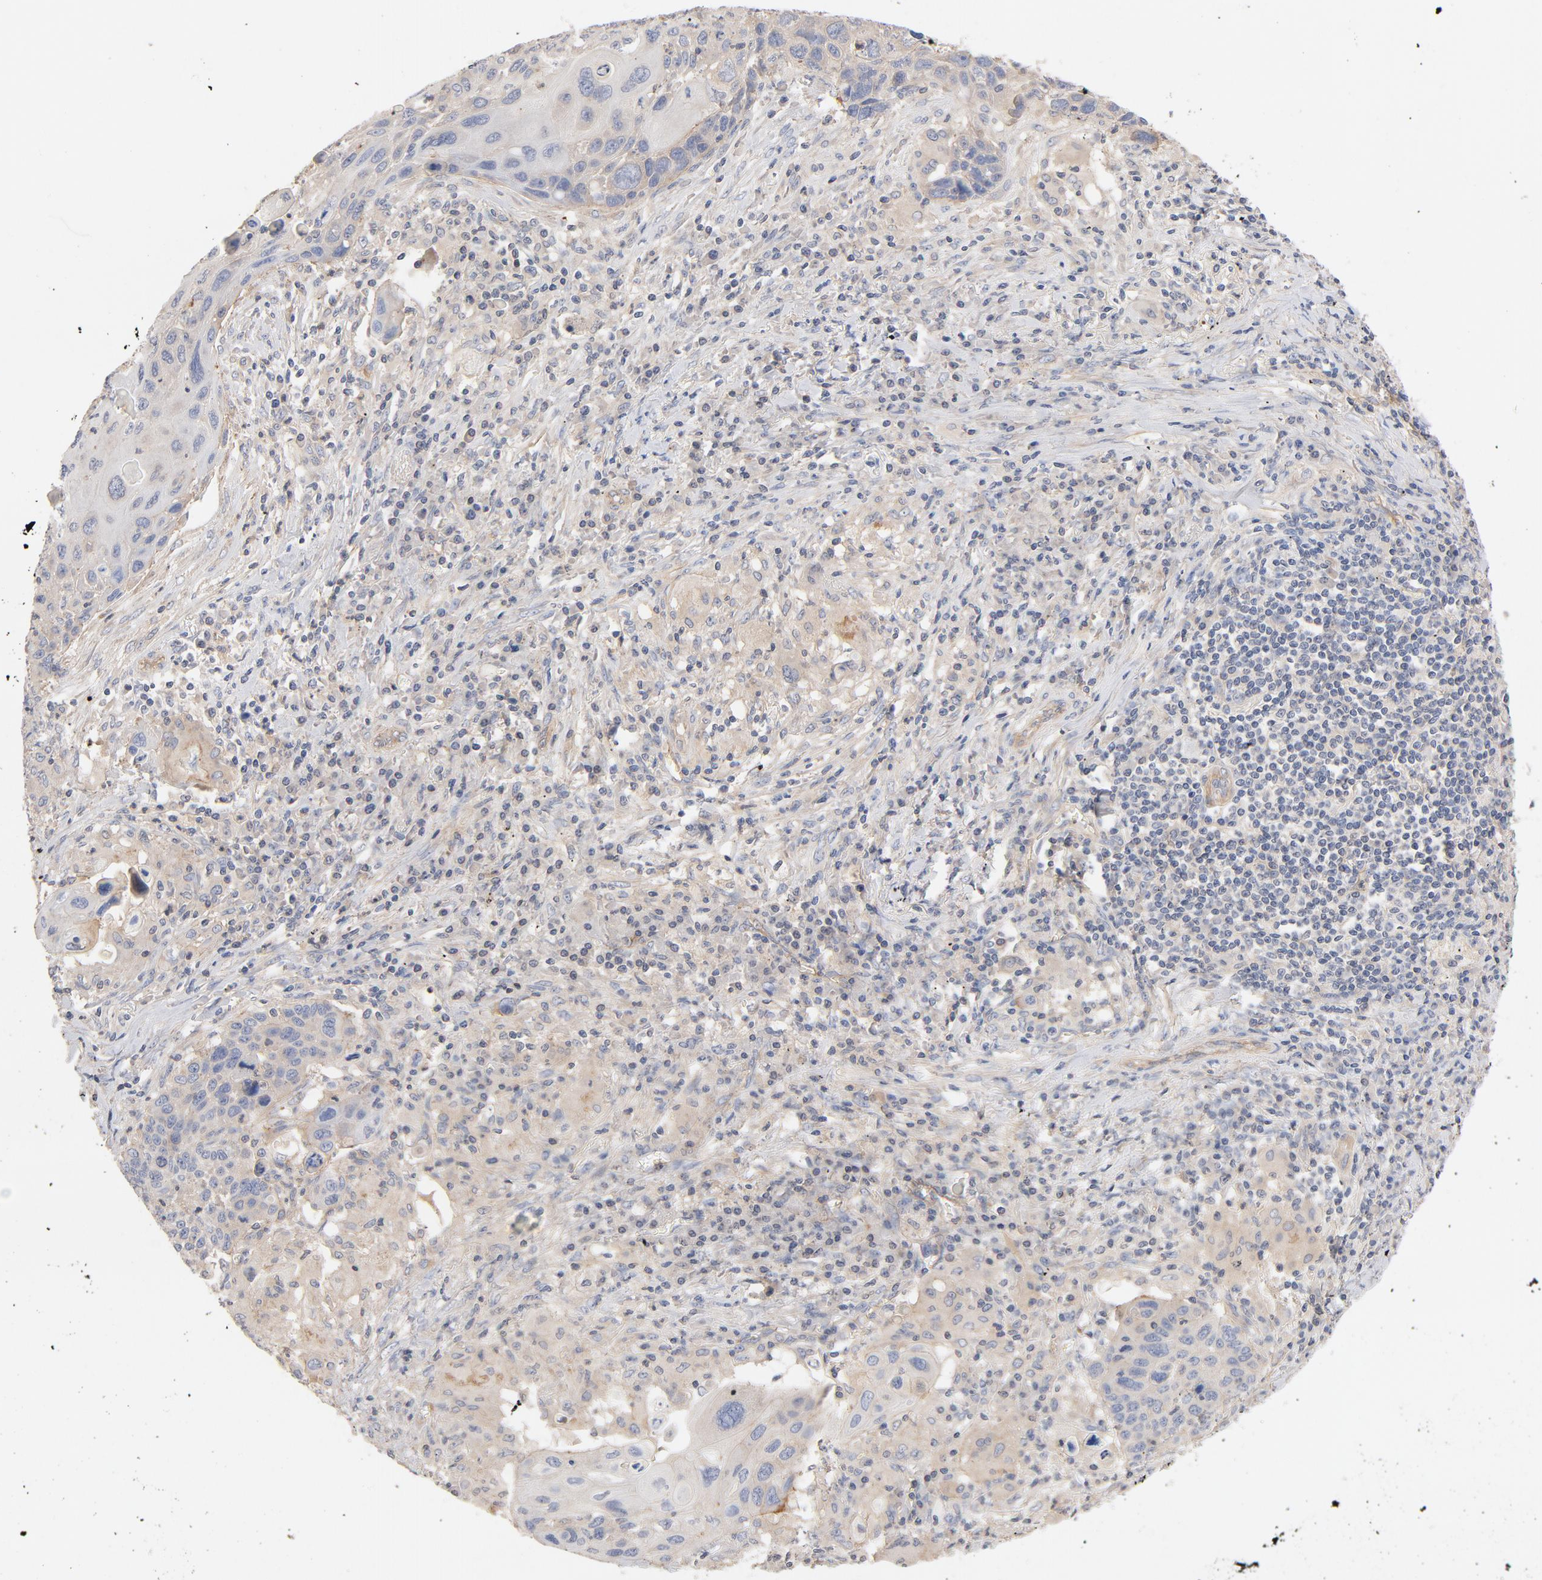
{"staining": {"intensity": "moderate", "quantity": ">75%", "location": "cytoplasmic/membranous"}, "tissue": "lung cancer", "cell_type": "Tumor cells", "image_type": "cancer", "snomed": [{"axis": "morphology", "description": "Squamous cell carcinoma, NOS"}, {"axis": "topography", "description": "Lung"}], "caption": "DAB immunohistochemical staining of lung squamous cell carcinoma exhibits moderate cytoplasmic/membranous protein expression in approximately >75% of tumor cells. The protein of interest is shown in brown color, while the nuclei are stained blue.", "gene": "STRN3", "patient": {"sex": "male", "age": 68}}